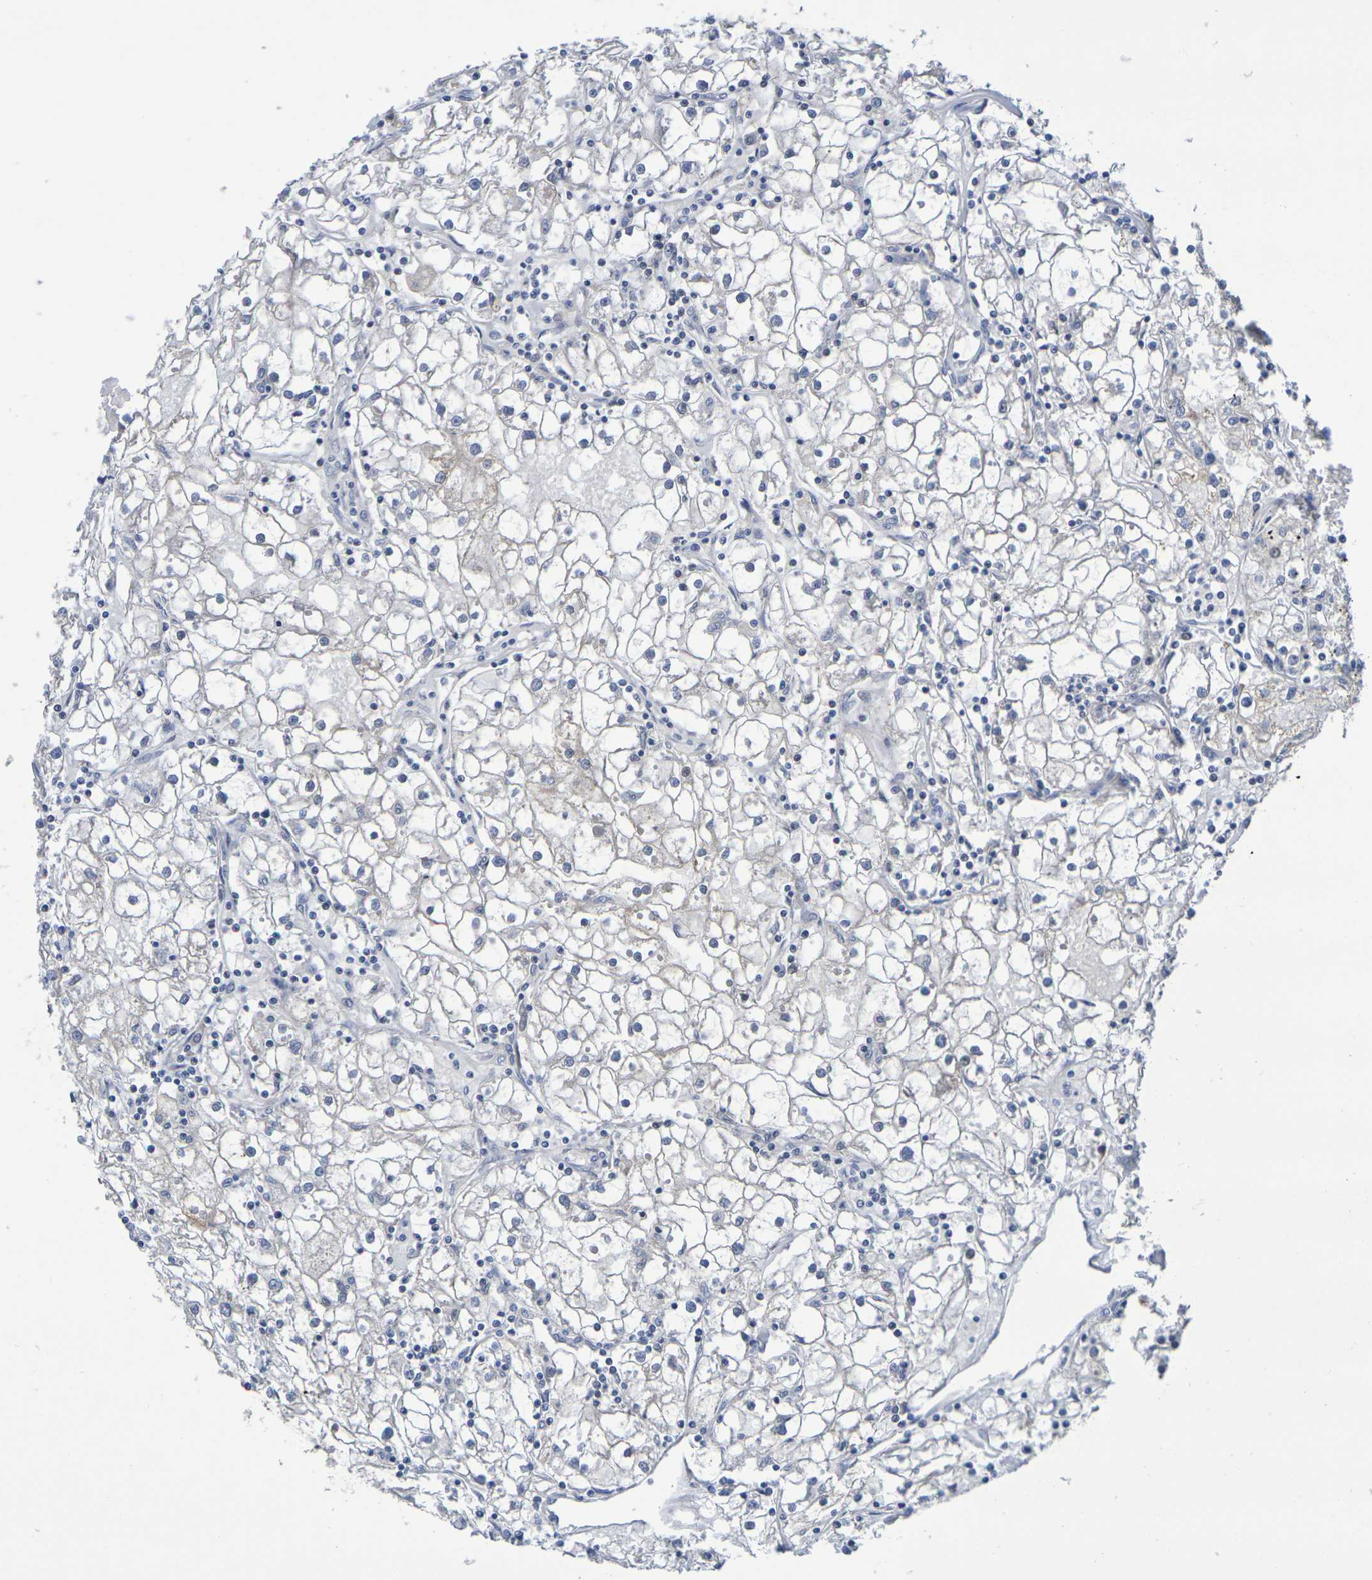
{"staining": {"intensity": "negative", "quantity": "none", "location": "none"}, "tissue": "renal cancer", "cell_type": "Tumor cells", "image_type": "cancer", "snomed": [{"axis": "morphology", "description": "Adenocarcinoma, NOS"}, {"axis": "topography", "description": "Kidney"}], "caption": "Tumor cells are negative for brown protein staining in renal adenocarcinoma.", "gene": "SDC4", "patient": {"sex": "male", "age": 56}}